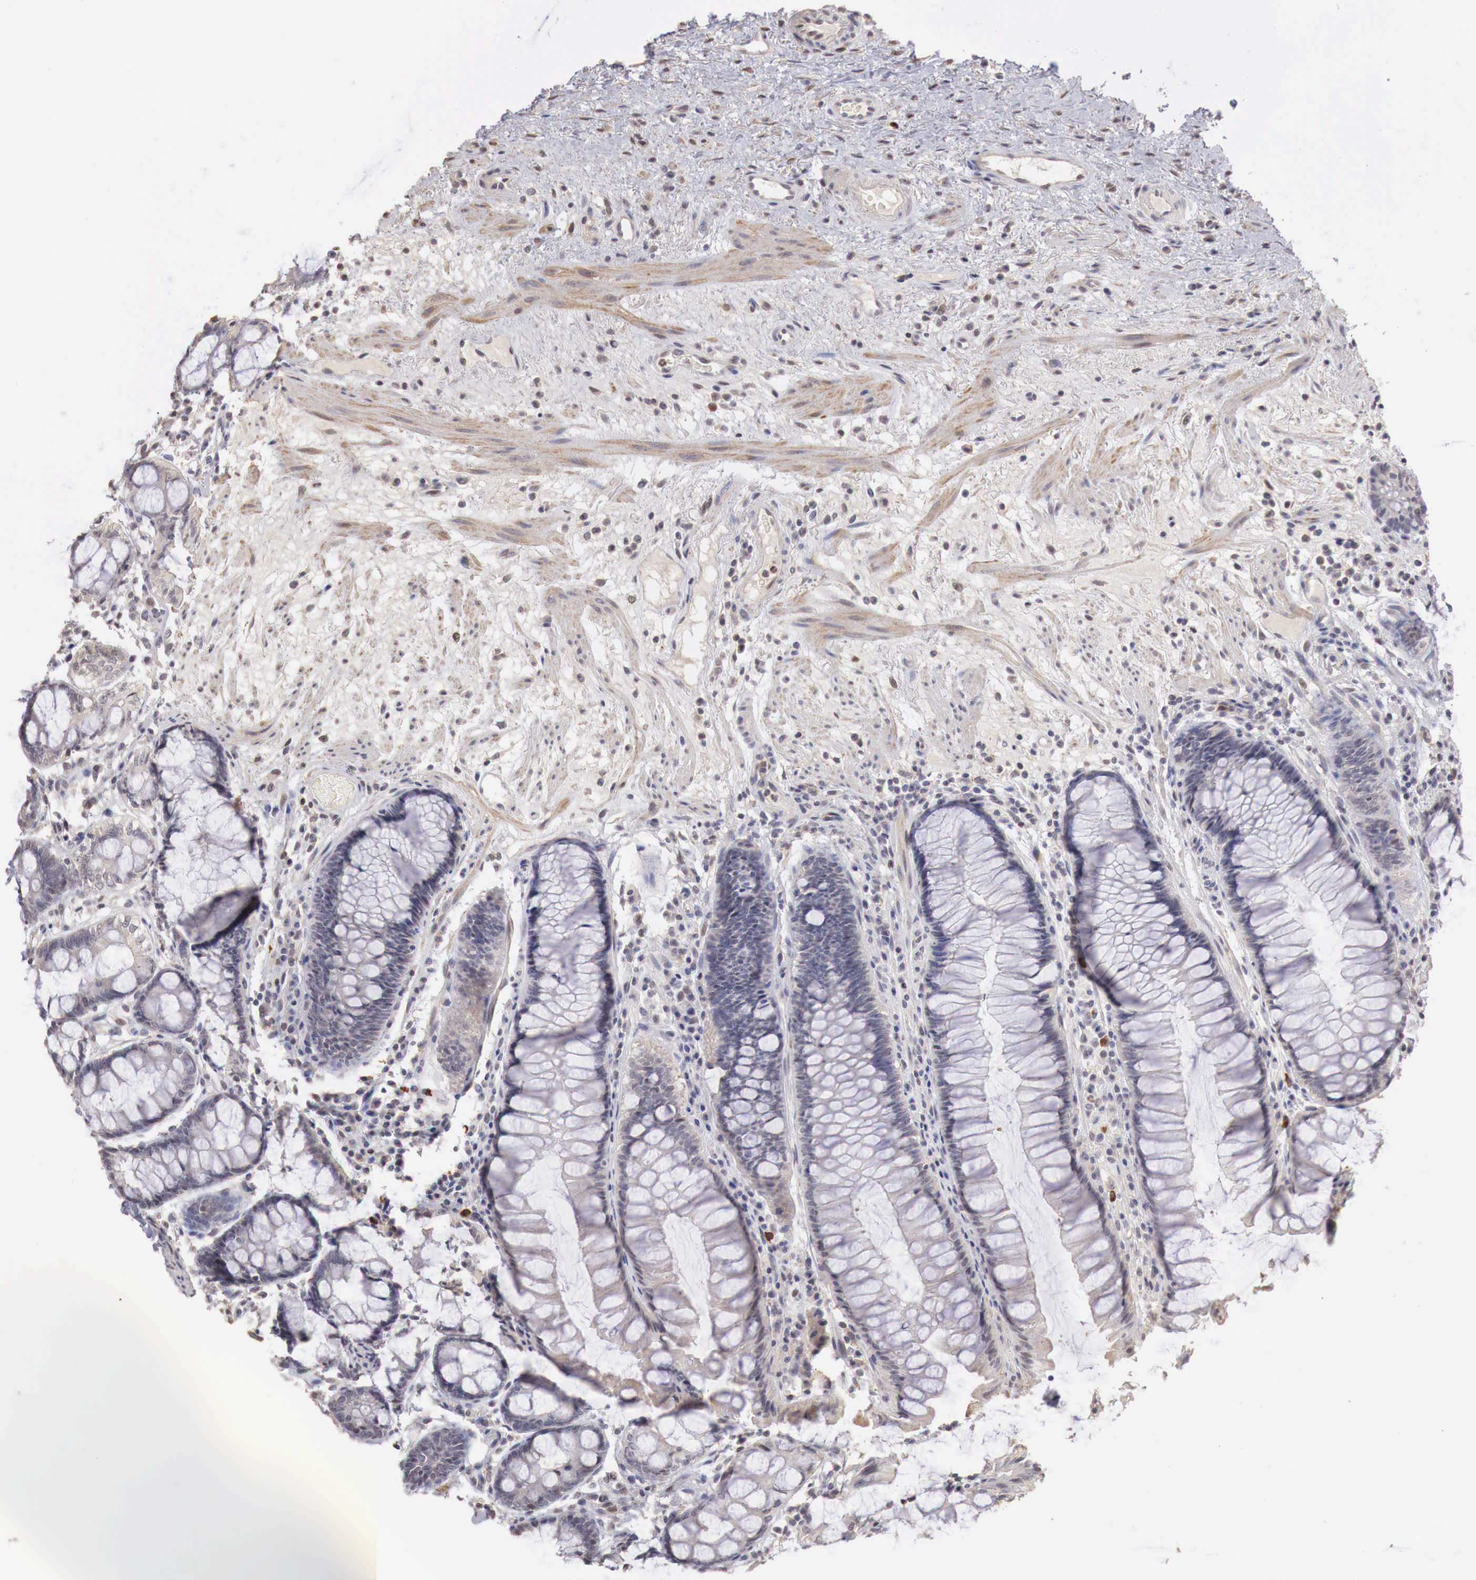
{"staining": {"intensity": "weak", "quantity": ">75%", "location": "cytoplasmic/membranous"}, "tissue": "rectum", "cell_type": "Glandular cells", "image_type": "normal", "snomed": [{"axis": "morphology", "description": "Normal tissue, NOS"}, {"axis": "topography", "description": "Rectum"}], "caption": "Rectum stained with DAB (3,3'-diaminobenzidine) immunohistochemistry (IHC) demonstrates low levels of weak cytoplasmic/membranous positivity in approximately >75% of glandular cells.", "gene": "TBC1D9", "patient": {"sex": "male", "age": 77}}